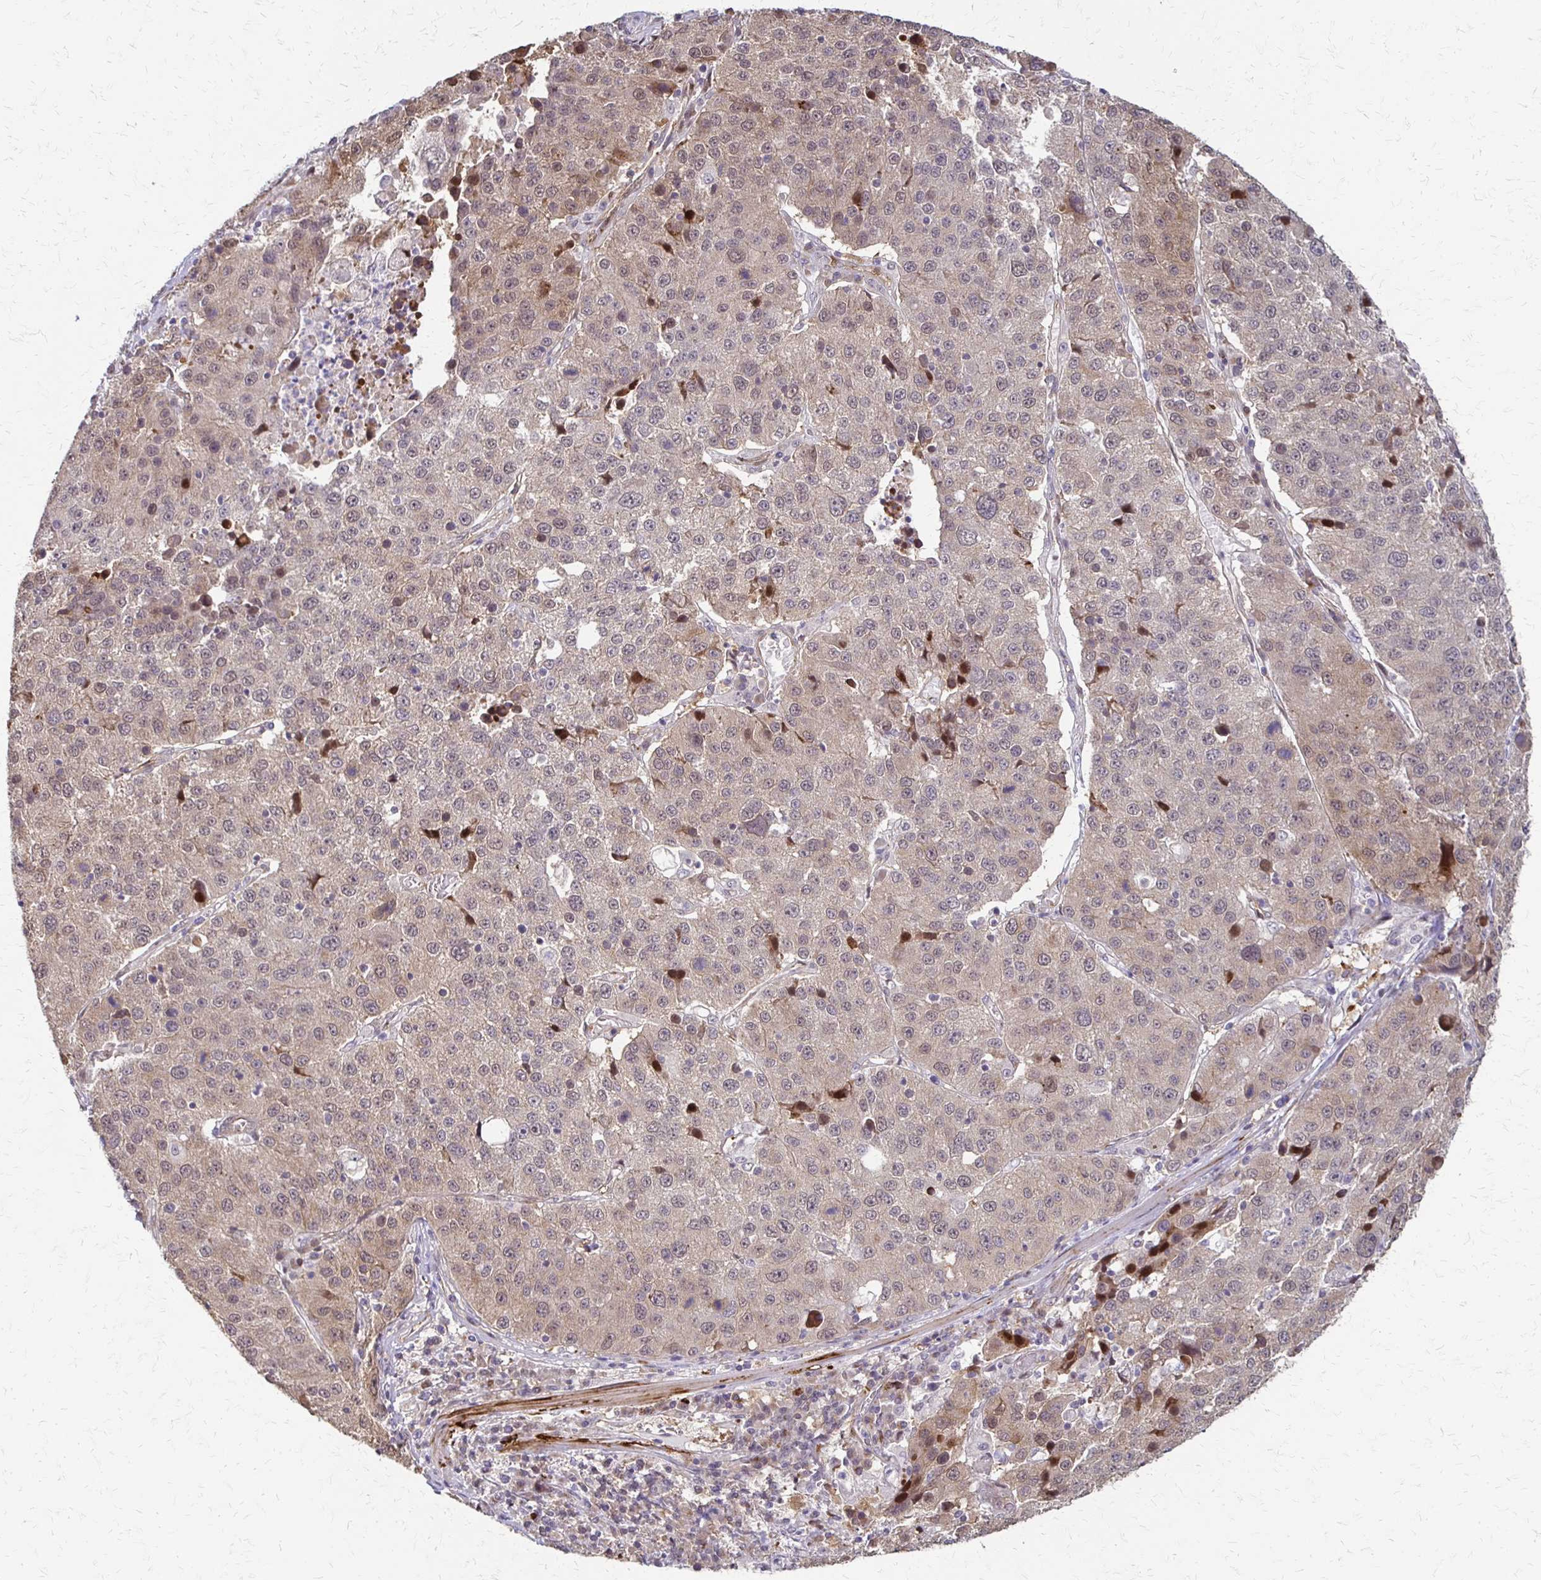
{"staining": {"intensity": "weak", "quantity": "<25%", "location": "cytoplasmic/membranous"}, "tissue": "stomach cancer", "cell_type": "Tumor cells", "image_type": "cancer", "snomed": [{"axis": "morphology", "description": "Adenocarcinoma, NOS"}, {"axis": "topography", "description": "Stomach"}], "caption": "High magnification brightfield microscopy of stomach adenocarcinoma stained with DAB (brown) and counterstained with hematoxylin (blue): tumor cells show no significant positivity.", "gene": "CFL2", "patient": {"sex": "male", "age": 71}}